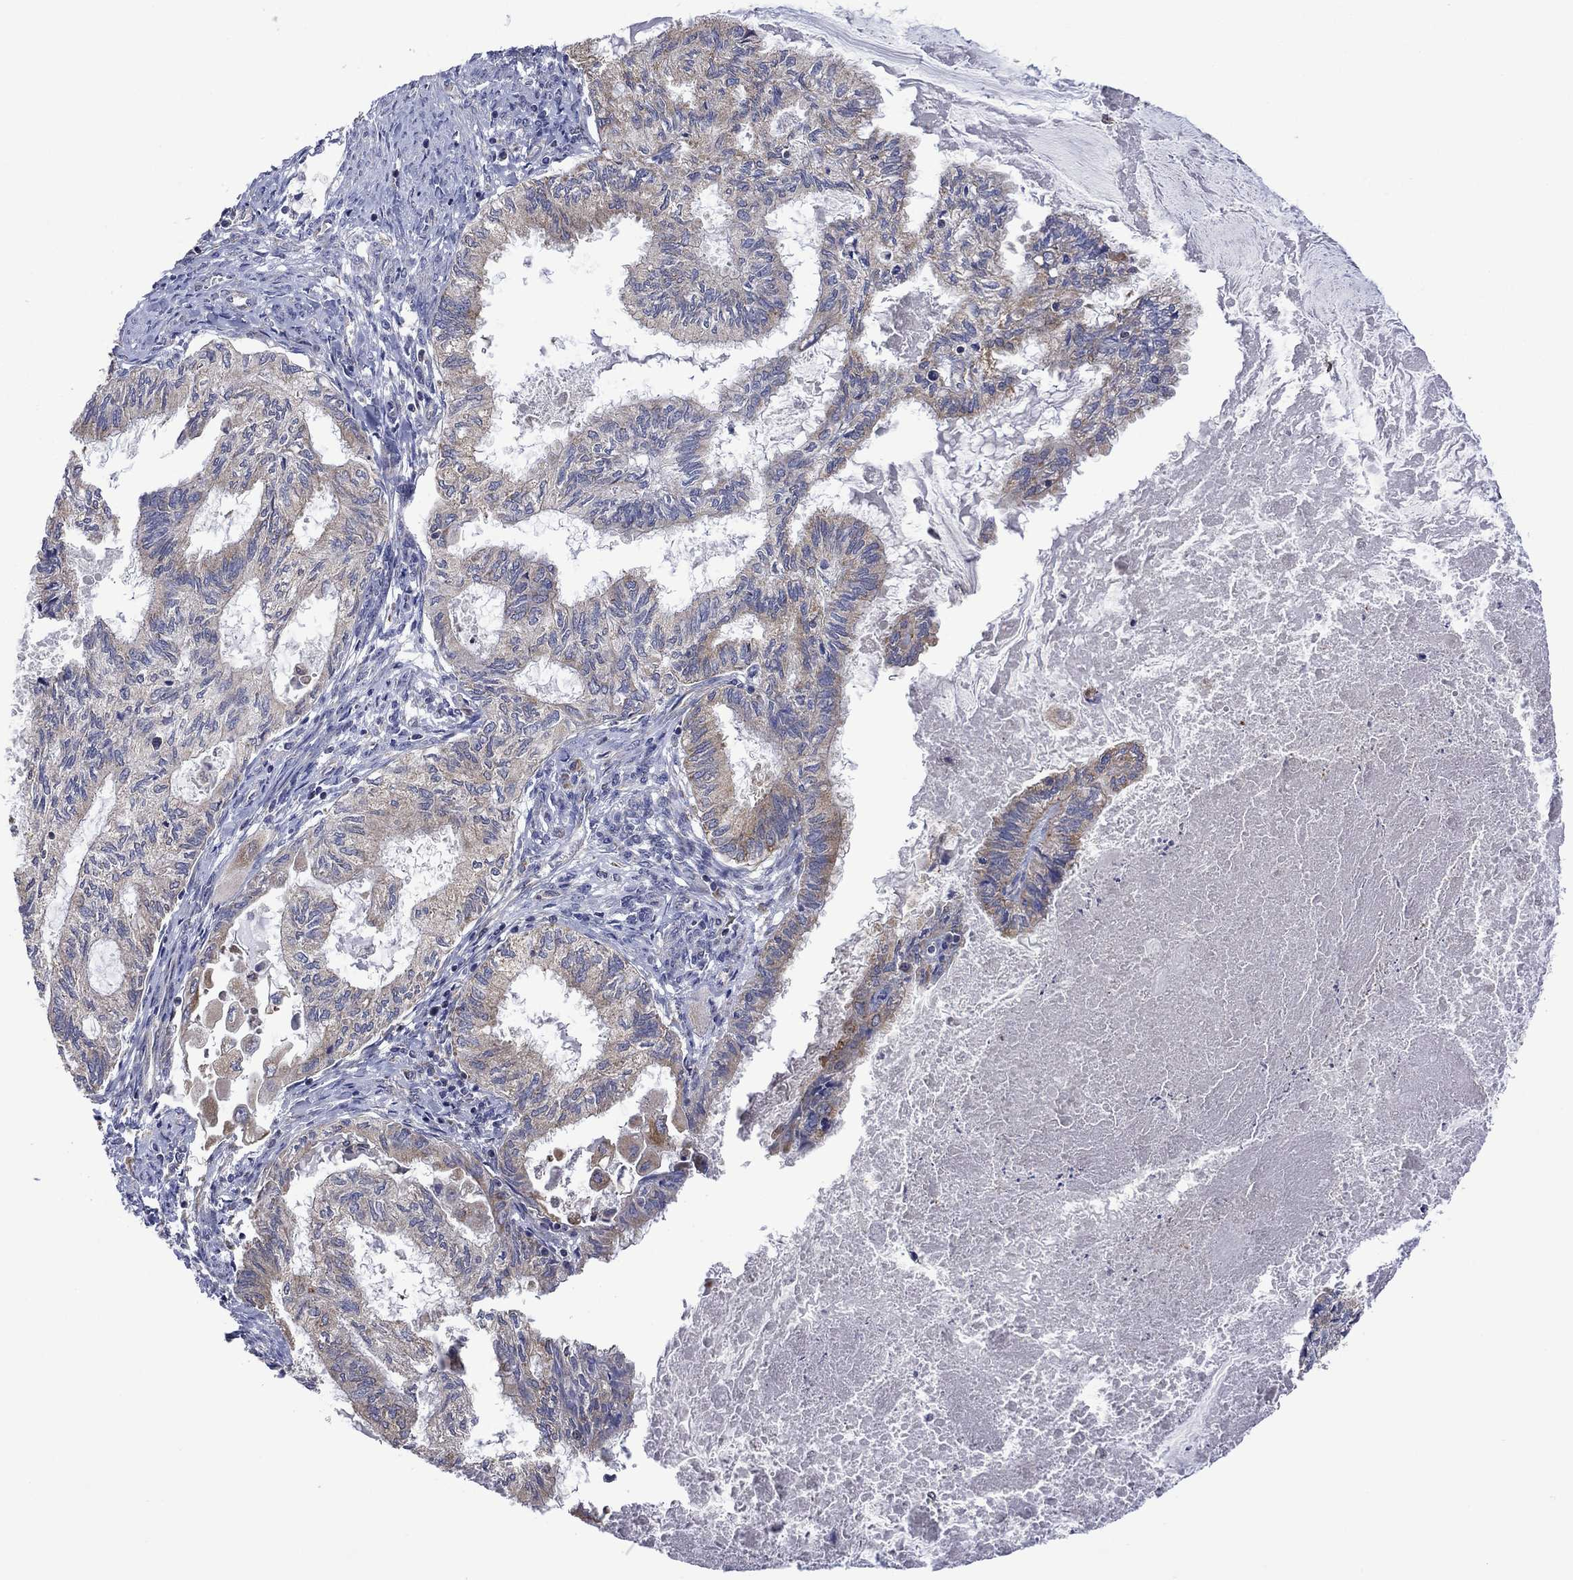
{"staining": {"intensity": "weak", "quantity": ">75%", "location": "cytoplasmic/membranous"}, "tissue": "endometrial cancer", "cell_type": "Tumor cells", "image_type": "cancer", "snomed": [{"axis": "morphology", "description": "Adenocarcinoma, NOS"}, {"axis": "topography", "description": "Endometrium"}], "caption": "Approximately >75% of tumor cells in human adenocarcinoma (endometrial) exhibit weak cytoplasmic/membranous protein positivity as visualized by brown immunohistochemical staining.", "gene": "FURIN", "patient": {"sex": "female", "age": 86}}